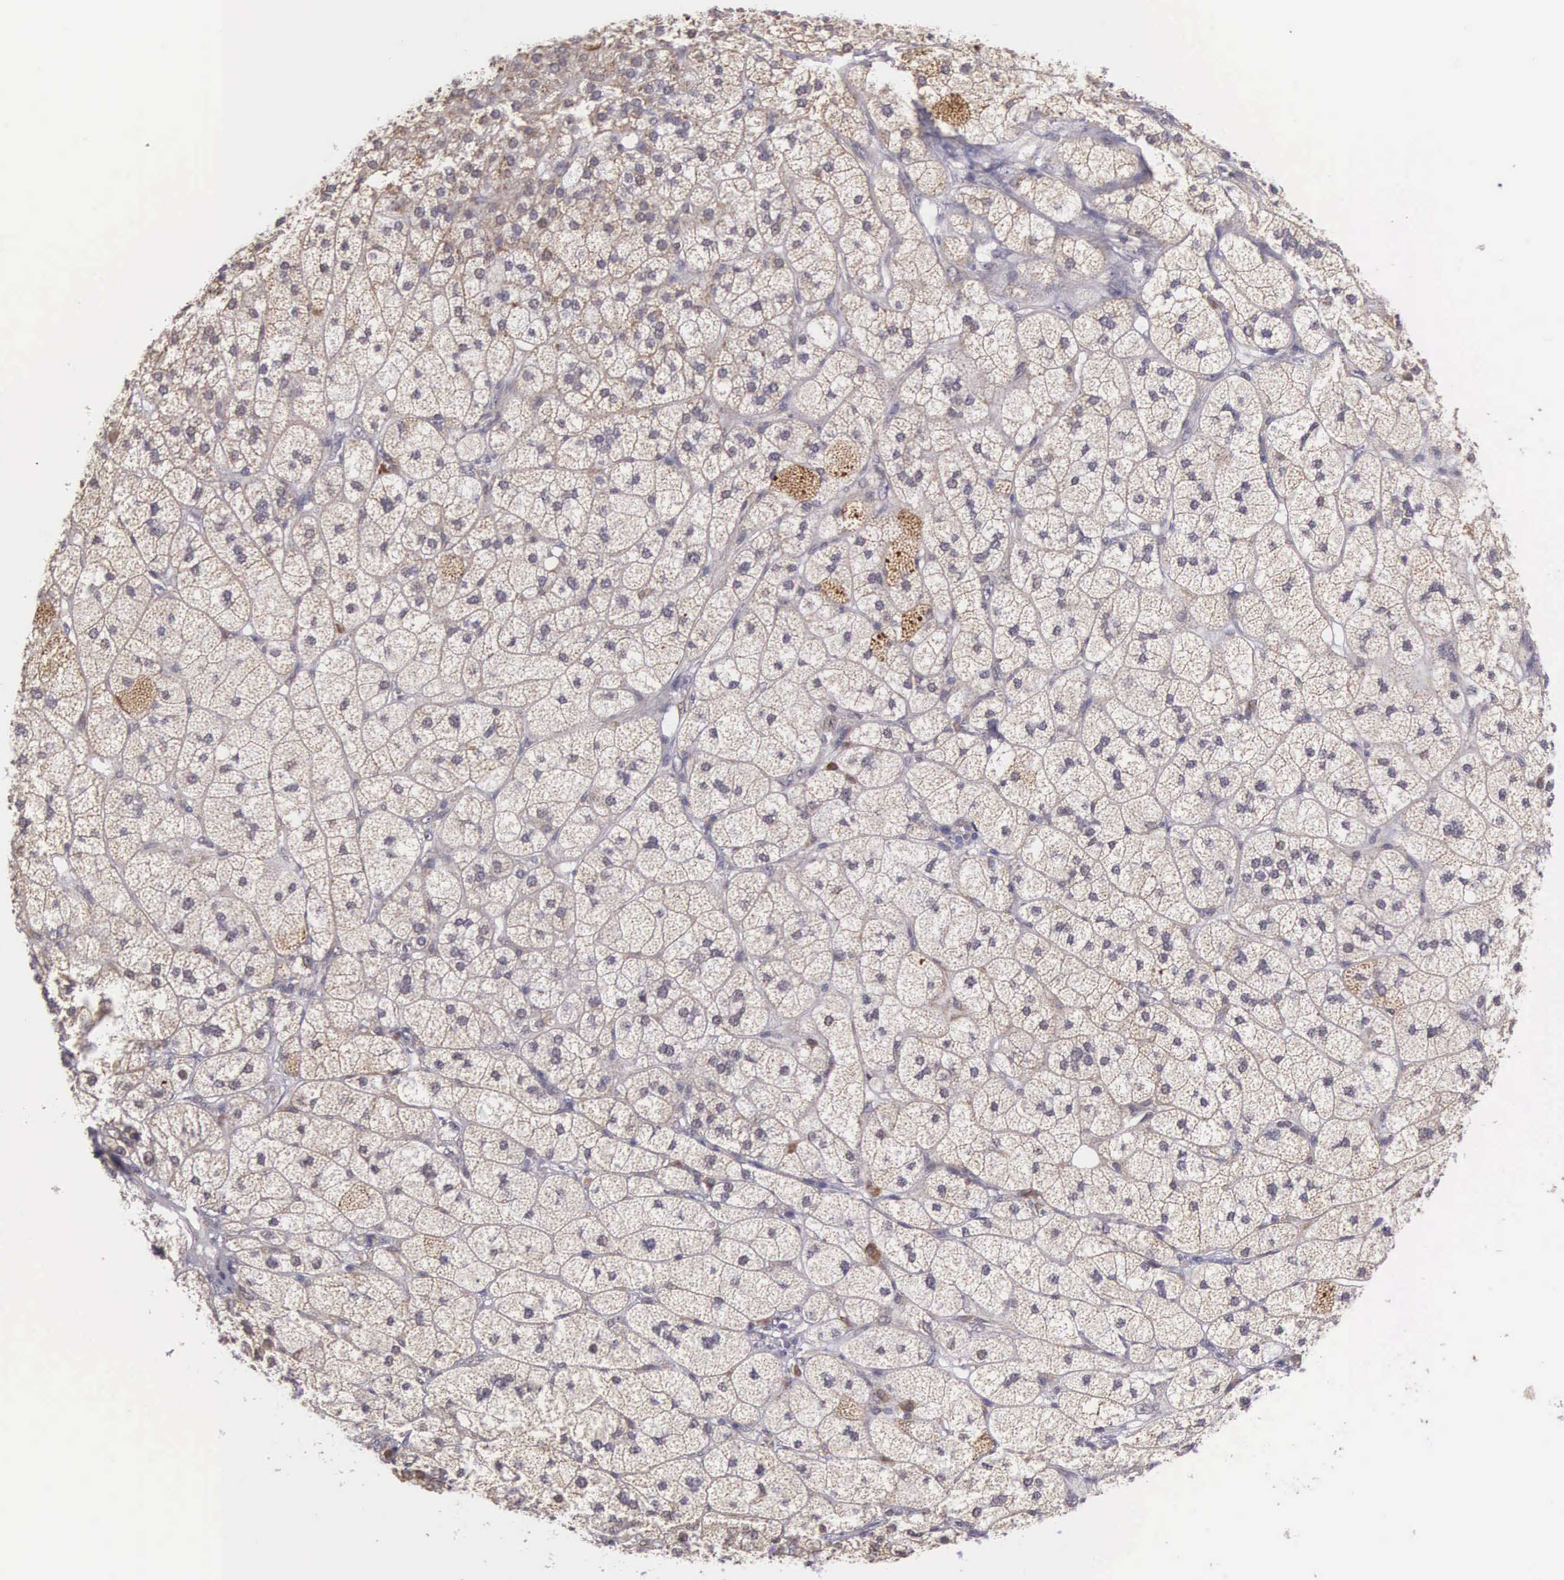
{"staining": {"intensity": "moderate", "quantity": "25%-75%", "location": "cytoplasmic/membranous"}, "tissue": "adrenal gland", "cell_type": "Glandular cells", "image_type": "normal", "snomed": [{"axis": "morphology", "description": "Normal tissue, NOS"}, {"axis": "topography", "description": "Adrenal gland"}], "caption": "High-power microscopy captured an immunohistochemistry micrograph of normal adrenal gland, revealing moderate cytoplasmic/membranous staining in about 25%-75% of glandular cells.", "gene": "SLC25A21", "patient": {"sex": "female", "age": 60}}